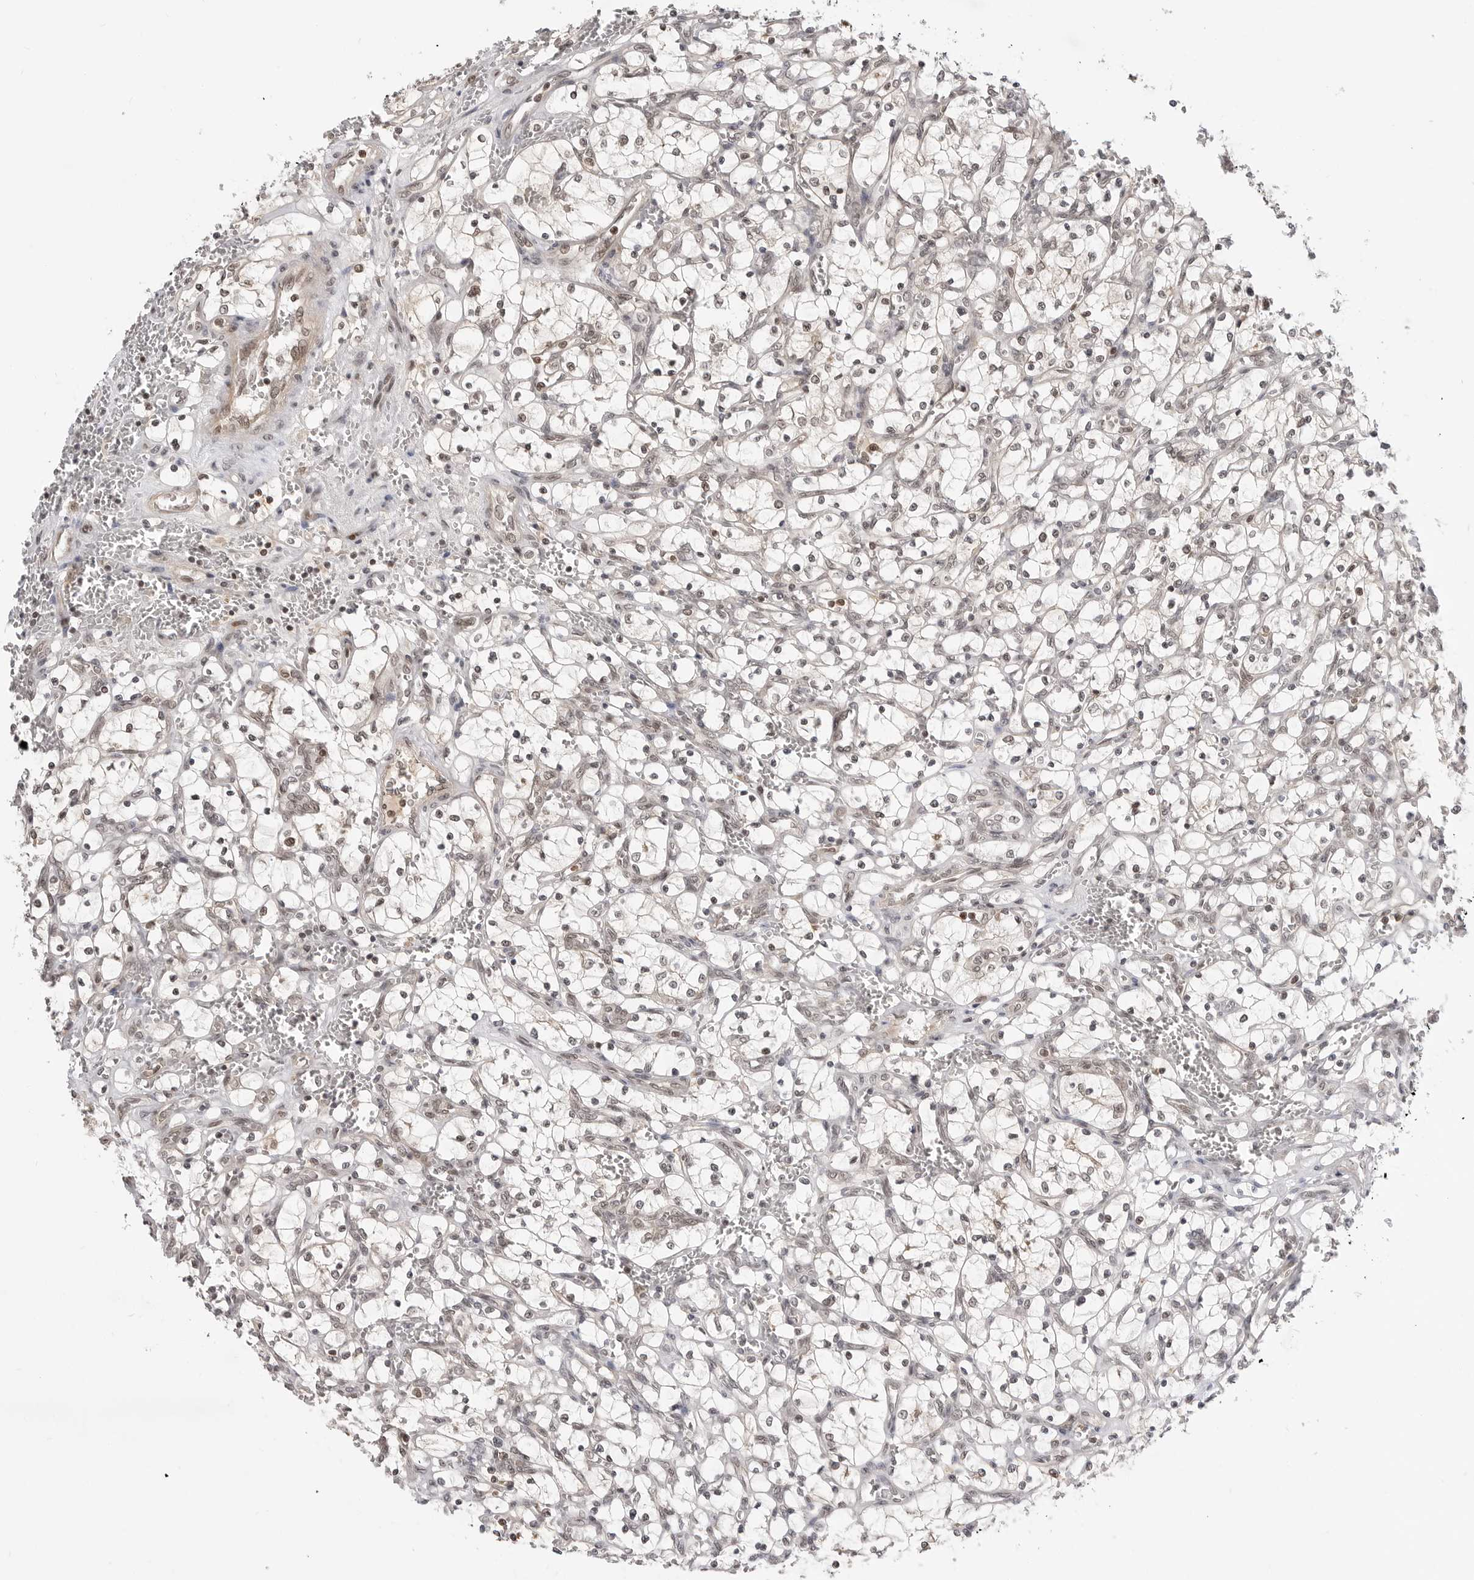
{"staining": {"intensity": "weak", "quantity": ">75%", "location": "nuclear"}, "tissue": "renal cancer", "cell_type": "Tumor cells", "image_type": "cancer", "snomed": [{"axis": "morphology", "description": "Adenocarcinoma, NOS"}, {"axis": "topography", "description": "Kidney"}], "caption": "High-magnification brightfield microscopy of renal adenocarcinoma stained with DAB (3,3'-diaminobenzidine) (brown) and counterstained with hematoxylin (blue). tumor cells exhibit weak nuclear expression is present in about>75% of cells.", "gene": "C8orf33", "patient": {"sex": "female", "age": 69}}